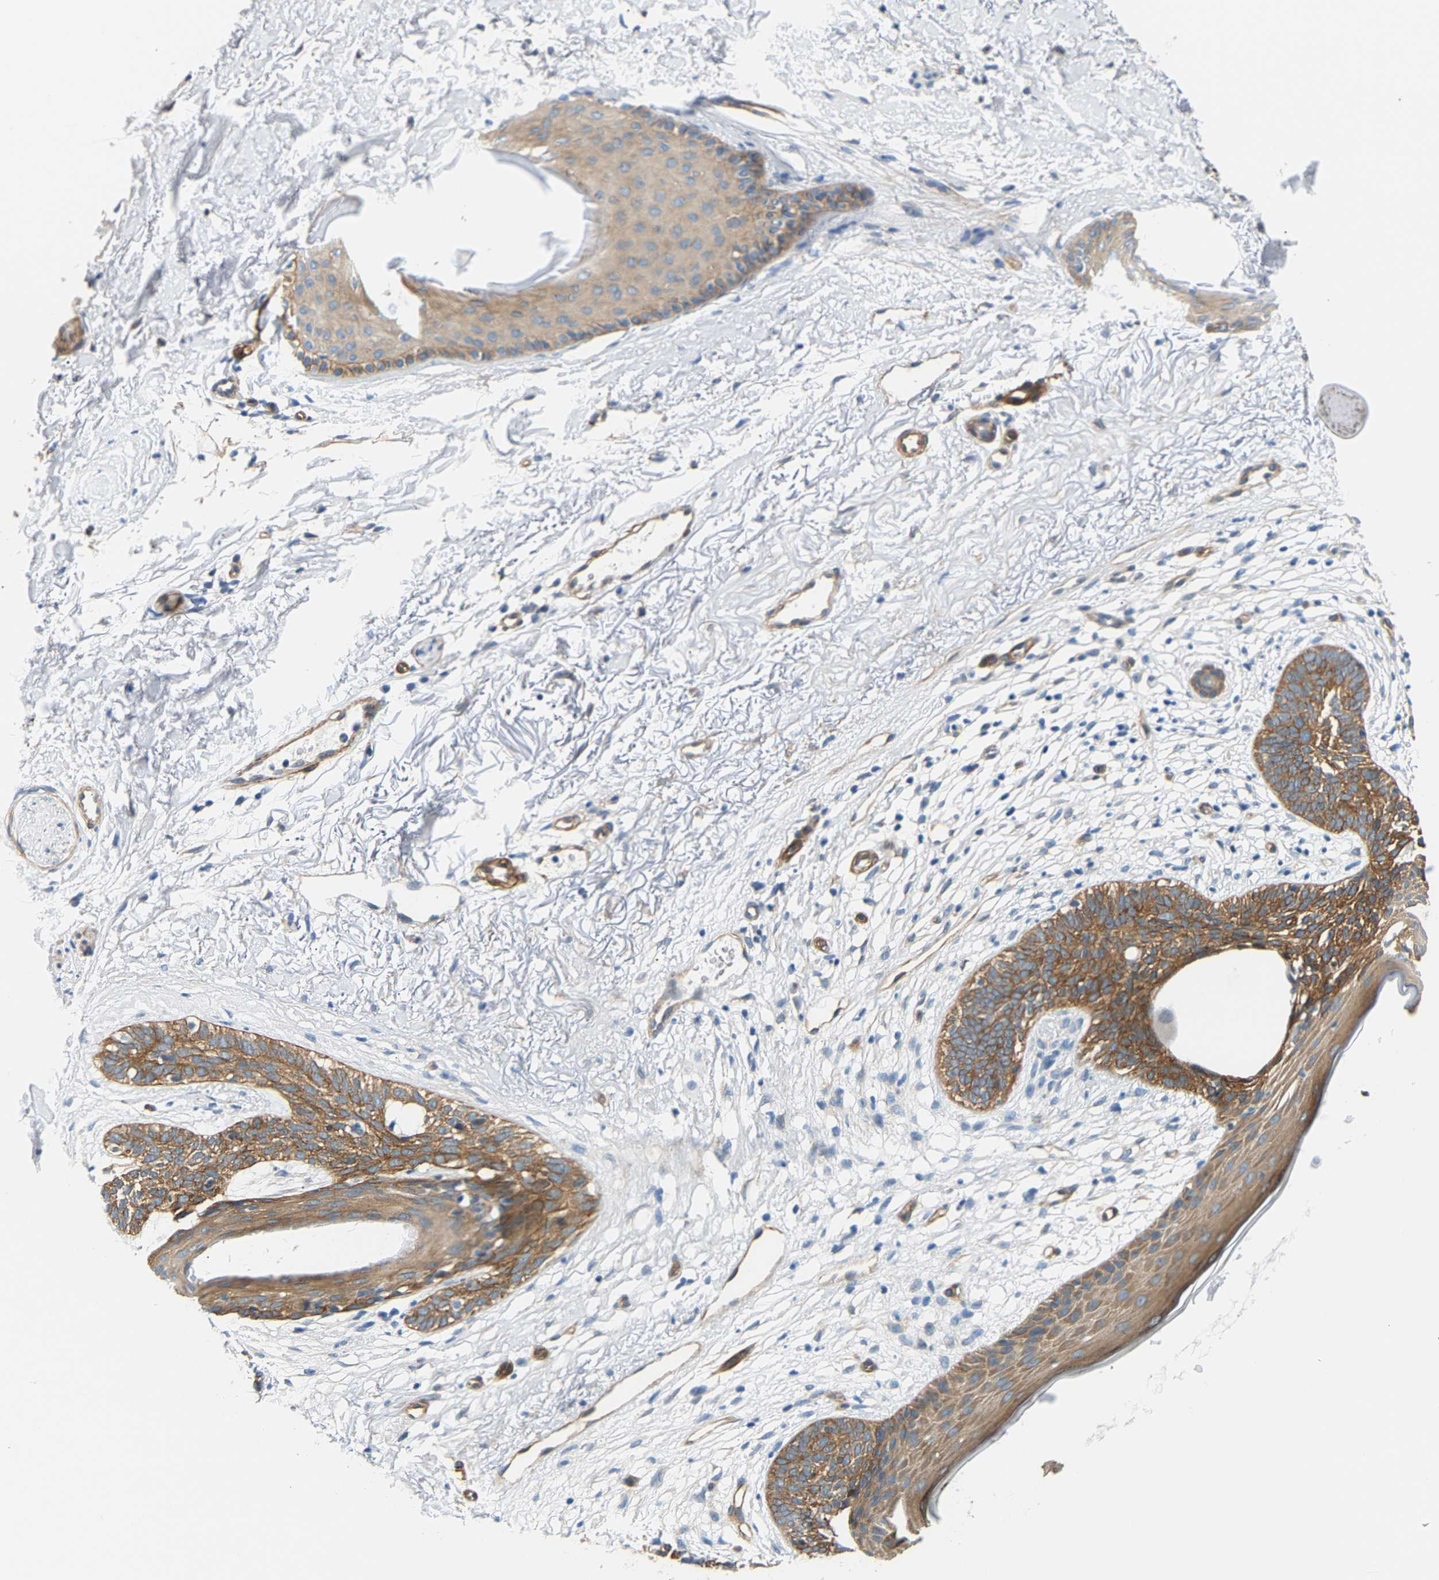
{"staining": {"intensity": "moderate", "quantity": ">75%", "location": "cytoplasmic/membranous"}, "tissue": "skin cancer", "cell_type": "Tumor cells", "image_type": "cancer", "snomed": [{"axis": "morphology", "description": "Basal cell carcinoma"}, {"axis": "topography", "description": "Skin"}], "caption": "Immunohistochemical staining of skin basal cell carcinoma demonstrates medium levels of moderate cytoplasmic/membranous protein staining in about >75% of tumor cells.", "gene": "PAWR", "patient": {"sex": "female", "age": 70}}